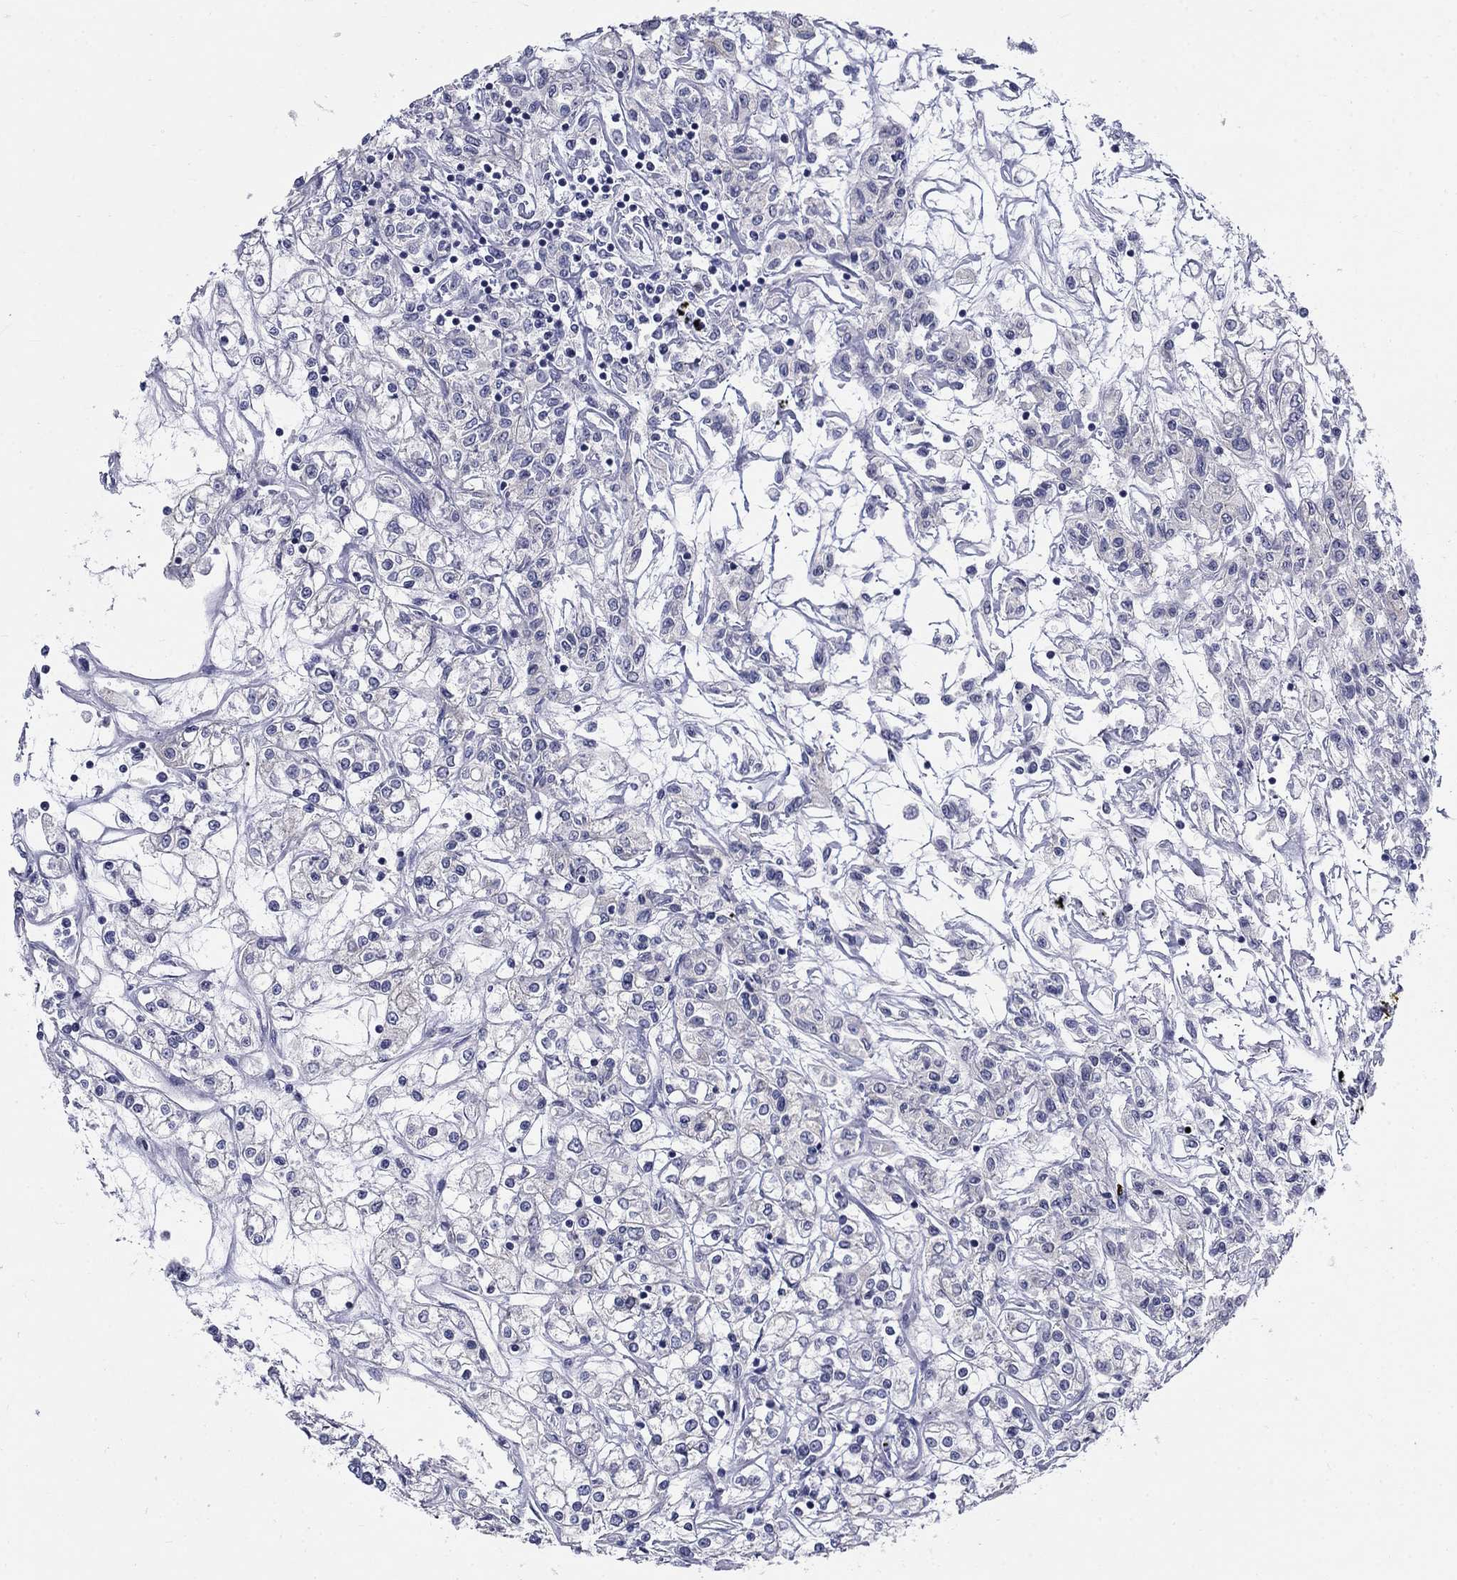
{"staining": {"intensity": "negative", "quantity": "none", "location": "none"}, "tissue": "renal cancer", "cell_type": "Tumor cells", "image_type": "cancer", "snomed": [{"axis": "morphology", "description": "Adenocarcinoma, NOS"}, {"axis": "topography", "description": "Kidney"}], "caption": "High magnification brightfield microscopy of adenocarcinoma (renal) stained with DAB (brown) and counterstained with hematoxylin (blue): tumor cells show no significant positivity.", "gene": "C4orf19", "patient": {"sex": "female", "age": 59}}